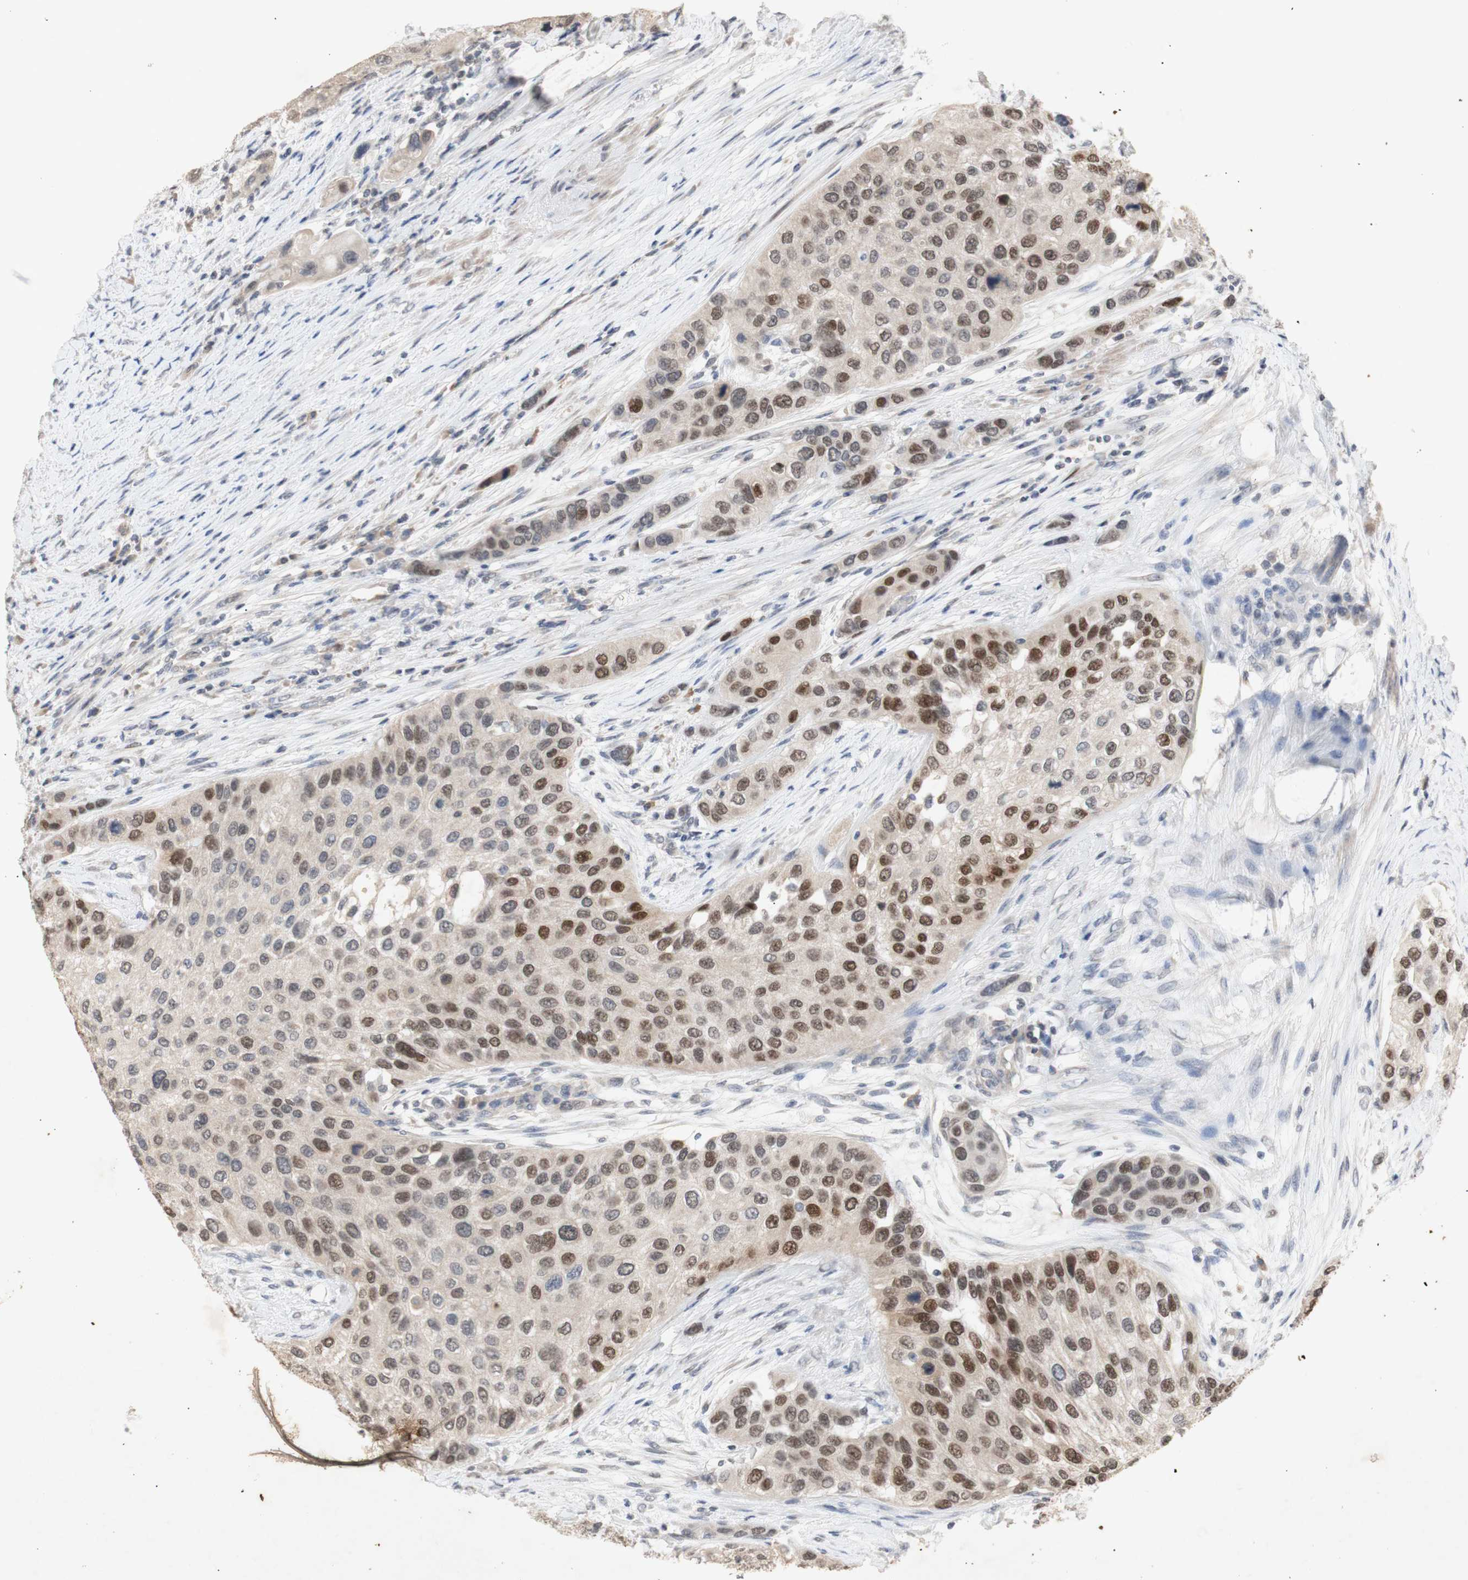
{"staining": {"intensity": "moderate", "quantity": ">75%", "location": "cytoplasmic/membranous,nuclear"}, "tissue": "urothelial cancer", "cell_type": "Tumor cells", "image_type": "cancer", "snomed": [{"axis": "morphology", "description": "Urothelial carcinoma, High grade"}, {"axis": "topography", "description": "Urinary bladder"}], "caption": "Immunohistochemistry (IHC) of human urothelial cancer exhibits medium levels of moderate cytoplasmic/membranous and nuclear staining in approximately >75% of tumor cells.", "gene": "FOSB", "patient": {"sex": "female", "age": 56}}